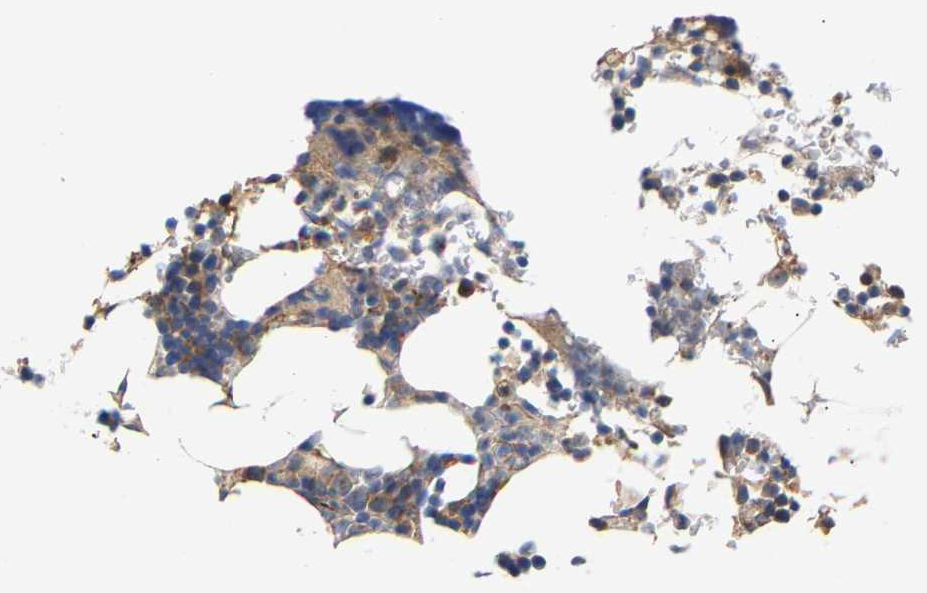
{"staining": {"intensity": "moderate", "quantity": "<25%", "location": "cytoplasmic/membranous"}, "tissue": "bone marrow", "cell_type": "Hematopoietic cells", "image_type": "normal", "snomed": [{"axis": "morphology", "description": "Normal tissue, NOS"}, {"axis": "topography", "description": "Bone marrow"}], "caption": "The histopathology image demonstrates immunohistochemical staining of normal bone marrow. There is moderate cytoplasmic/membranous positivity is seen in approximately <25% of hematopoietic cells. The staining was performed using DAB, with brown indicating positive protein expression. Nuclei are stained blue with hematoxylin.", "gene": "KASH5", "patient": {"sex": "female", "age": 81}}